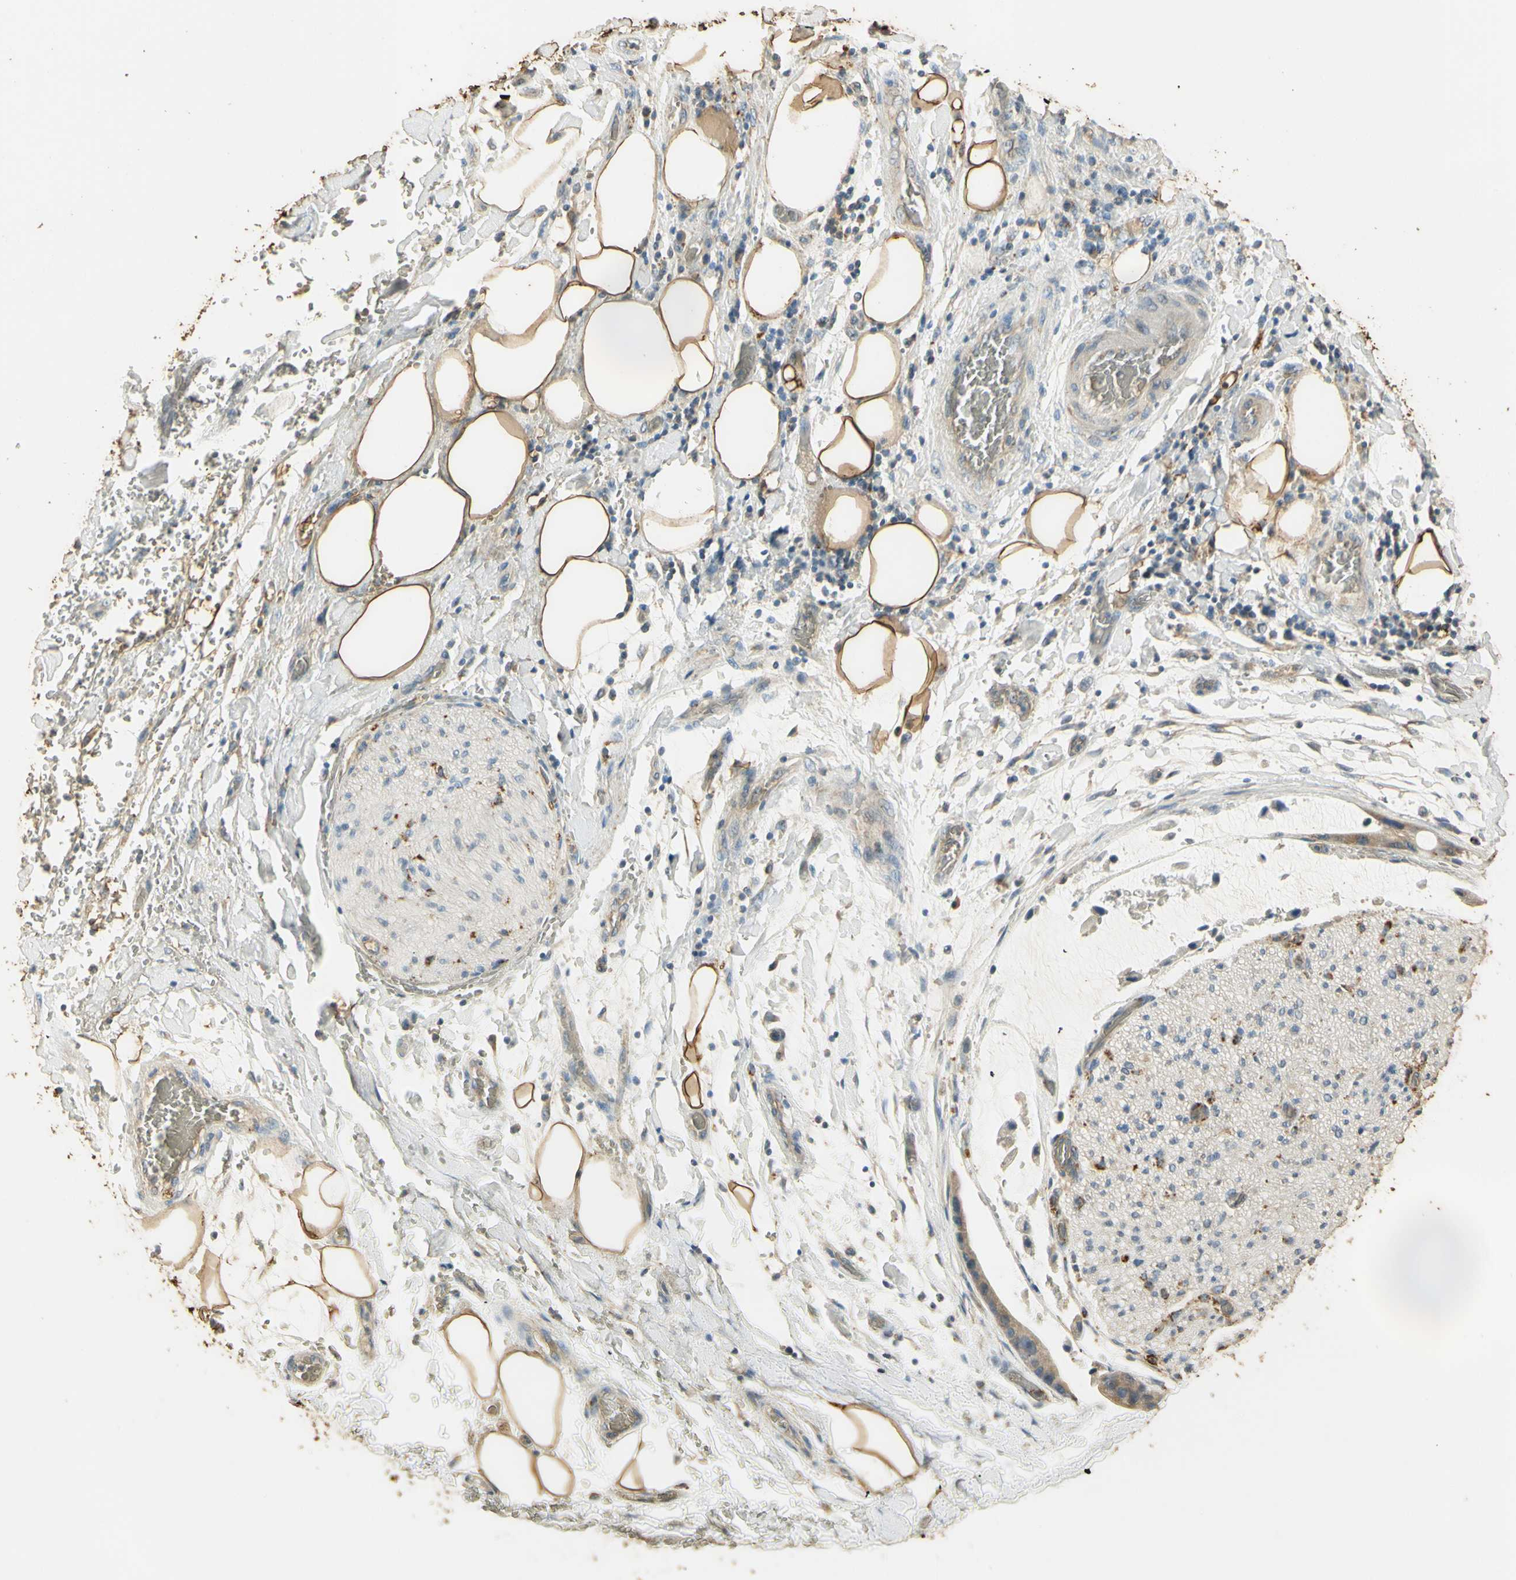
{"staining": {"intensity": "moderate", "quantity": ">75%", "location": "cytoplasmic/membranous"}, "tissue": "adipose tissue", "cell_type": "Adipocytes", "image_type": "normal", "snomed": [{"axis": "morphology", "description": "Normal tissue, NOS"}, {"axis": "morphology", "description": "Cholangiocarcinoma"}, {"axis": "topography", "description": "Liver"}, {"axis": "topography", "description": "Peripheral nerve tissue"}], "caption": "DAB immunohistochemical staining of benign human adipose tissue reveals moderate cytoplasmic/membranous protein staining in approximately >75% of adipocytes.", "gene": "ARHGEF17", "patient": {"sex": "male", "age": 50}}